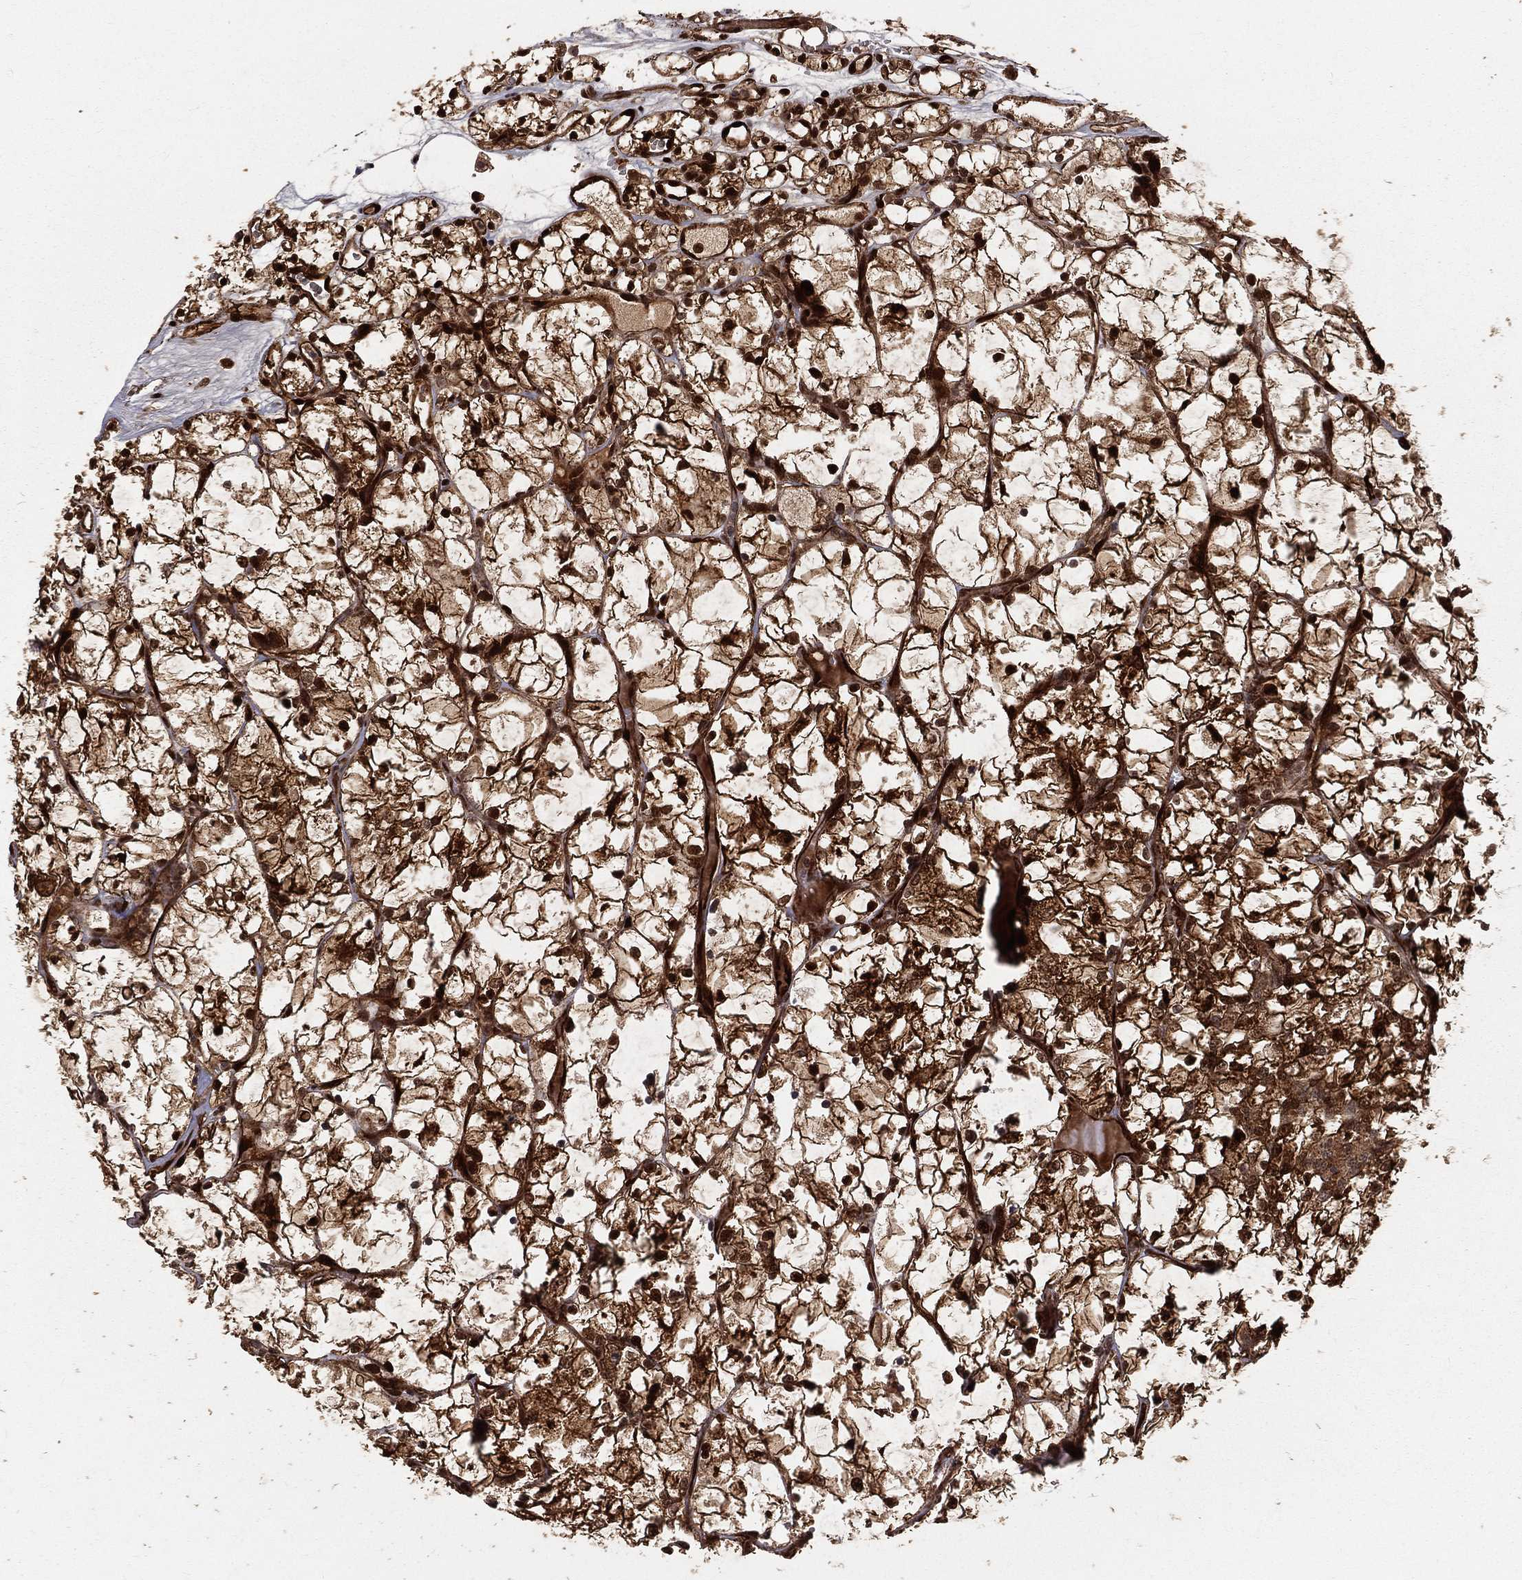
{"staining": {"intensity": "strong", "quantity": ">75%", "location": "cytoplasmic/membranous,nuclear"}, "tissue": "renal cancer", "cell_type": "Tumor cells", "image_type": "cancer", "snomed": [{"axis": "morphology", "description": "Adenocarcinoma, NOS"}, {"axis": "topography", "description": "Kidney"}], "caption": "Tumor cells reveal strong cytoplasmic/membranous and nuclear positivity in approximately >75% of cells in renal cancer (adenocarcinoma). The protein of interest is stained brown, and the nuclei are stained in blue (DAB (3,3'-diaminobenzidine) IHC with brightfield microscopy, high magnification).", "gene": "MAPK1", "patient": {"sex": "female", "age": 69}}